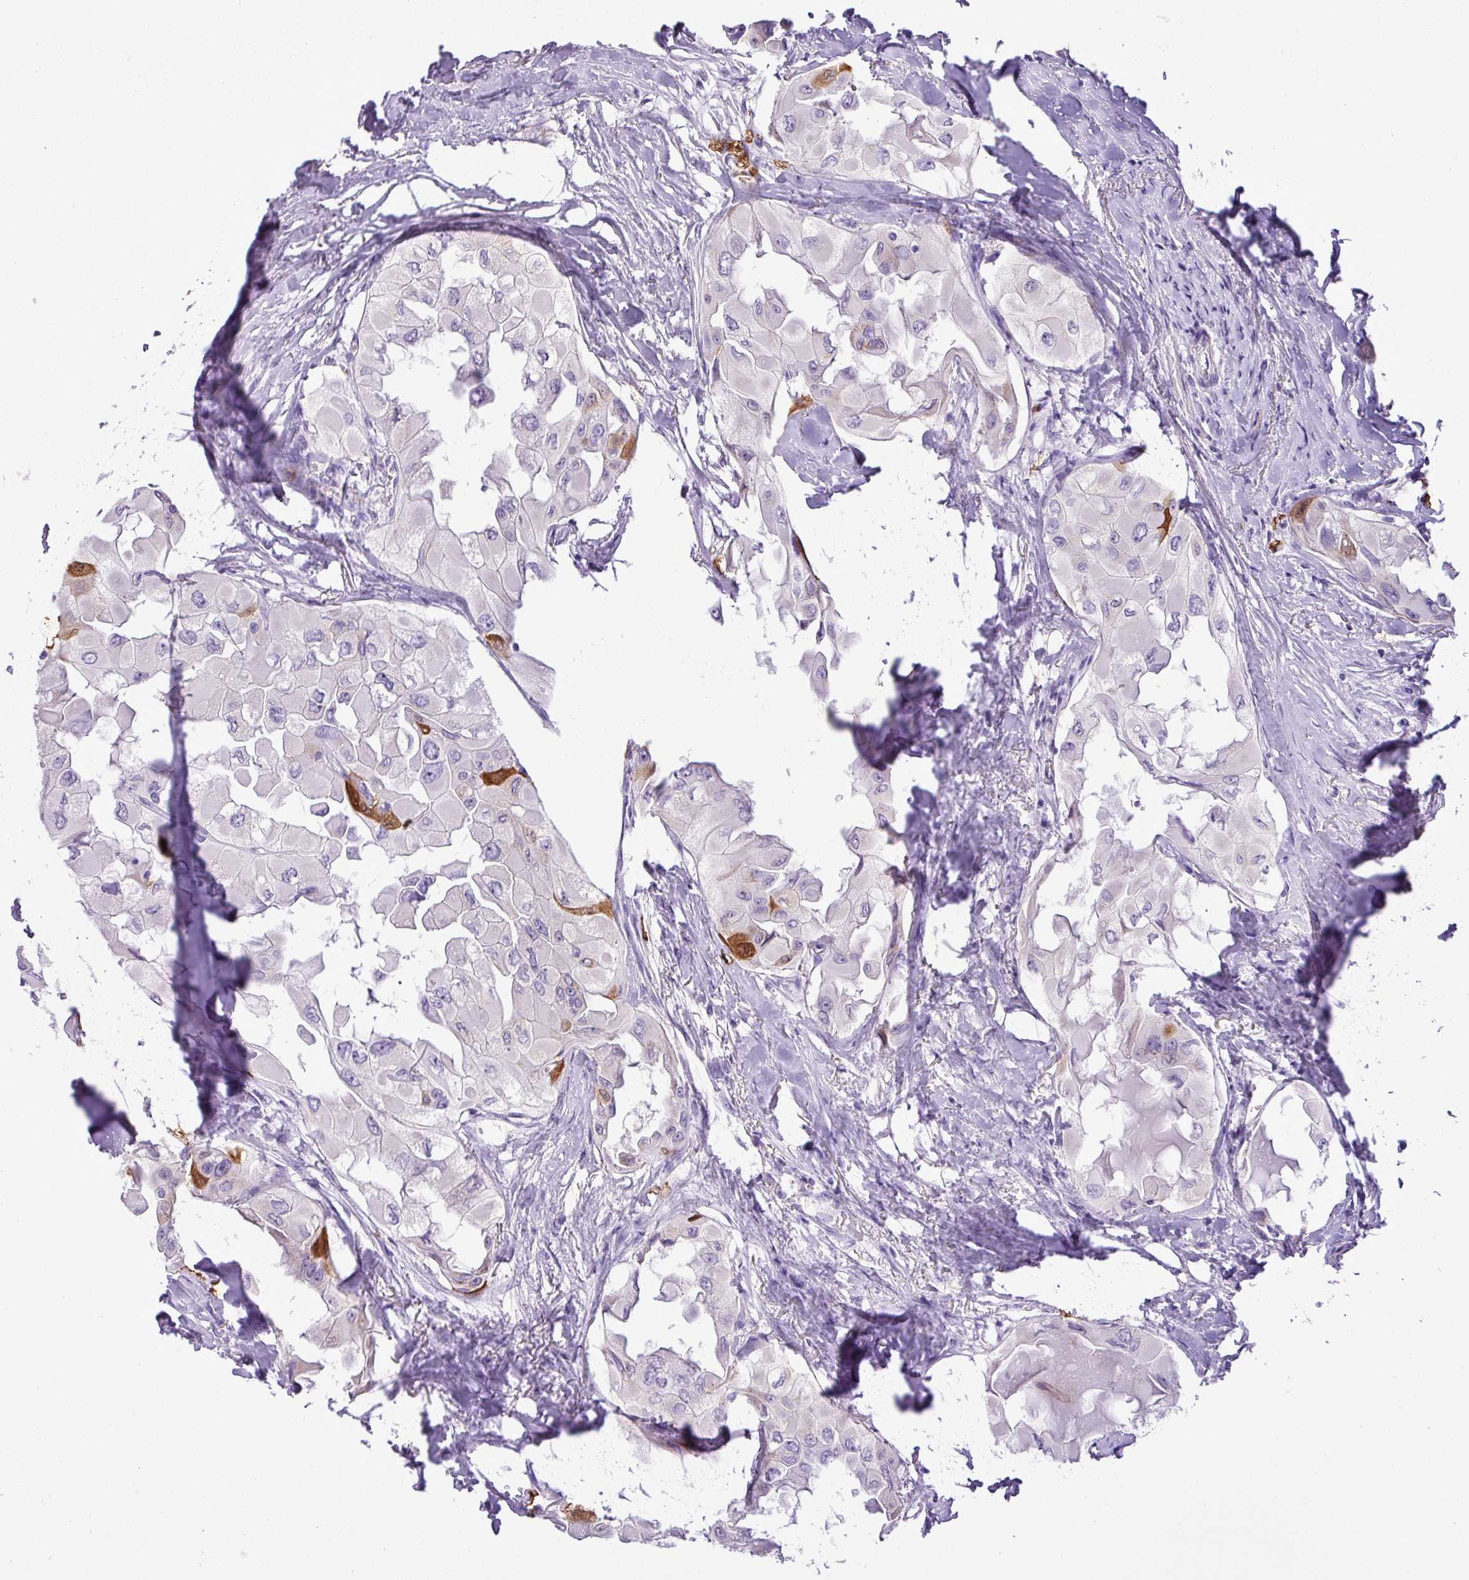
{"staining": {"intensity": "moderate", "quantity": "<25%", "location": "cytoplasmic/membranous"}, "tissue": "thyroid cancer", "cell_type": "Tumor cells", "image_type": "cancer", "snomed": [{"axis": "morphology", "description": "Normal tissue, NOS"}, {"axis": "morphology", "description": "Papillary adenocarcinoma, NOS"}, {"axis": "topography", "description": "Thyroid gland"}], "caption": "Thyroid cancer (papillary adenocarcinoma) tissue demonstrates moderate cytoplasmic/membranous positivity in about <25% of tumor cells (IHC, brightfield microscopy, high magnification).", "gene": "ZSCAN5A", "patient": {"sex": "female", "age": 59}}